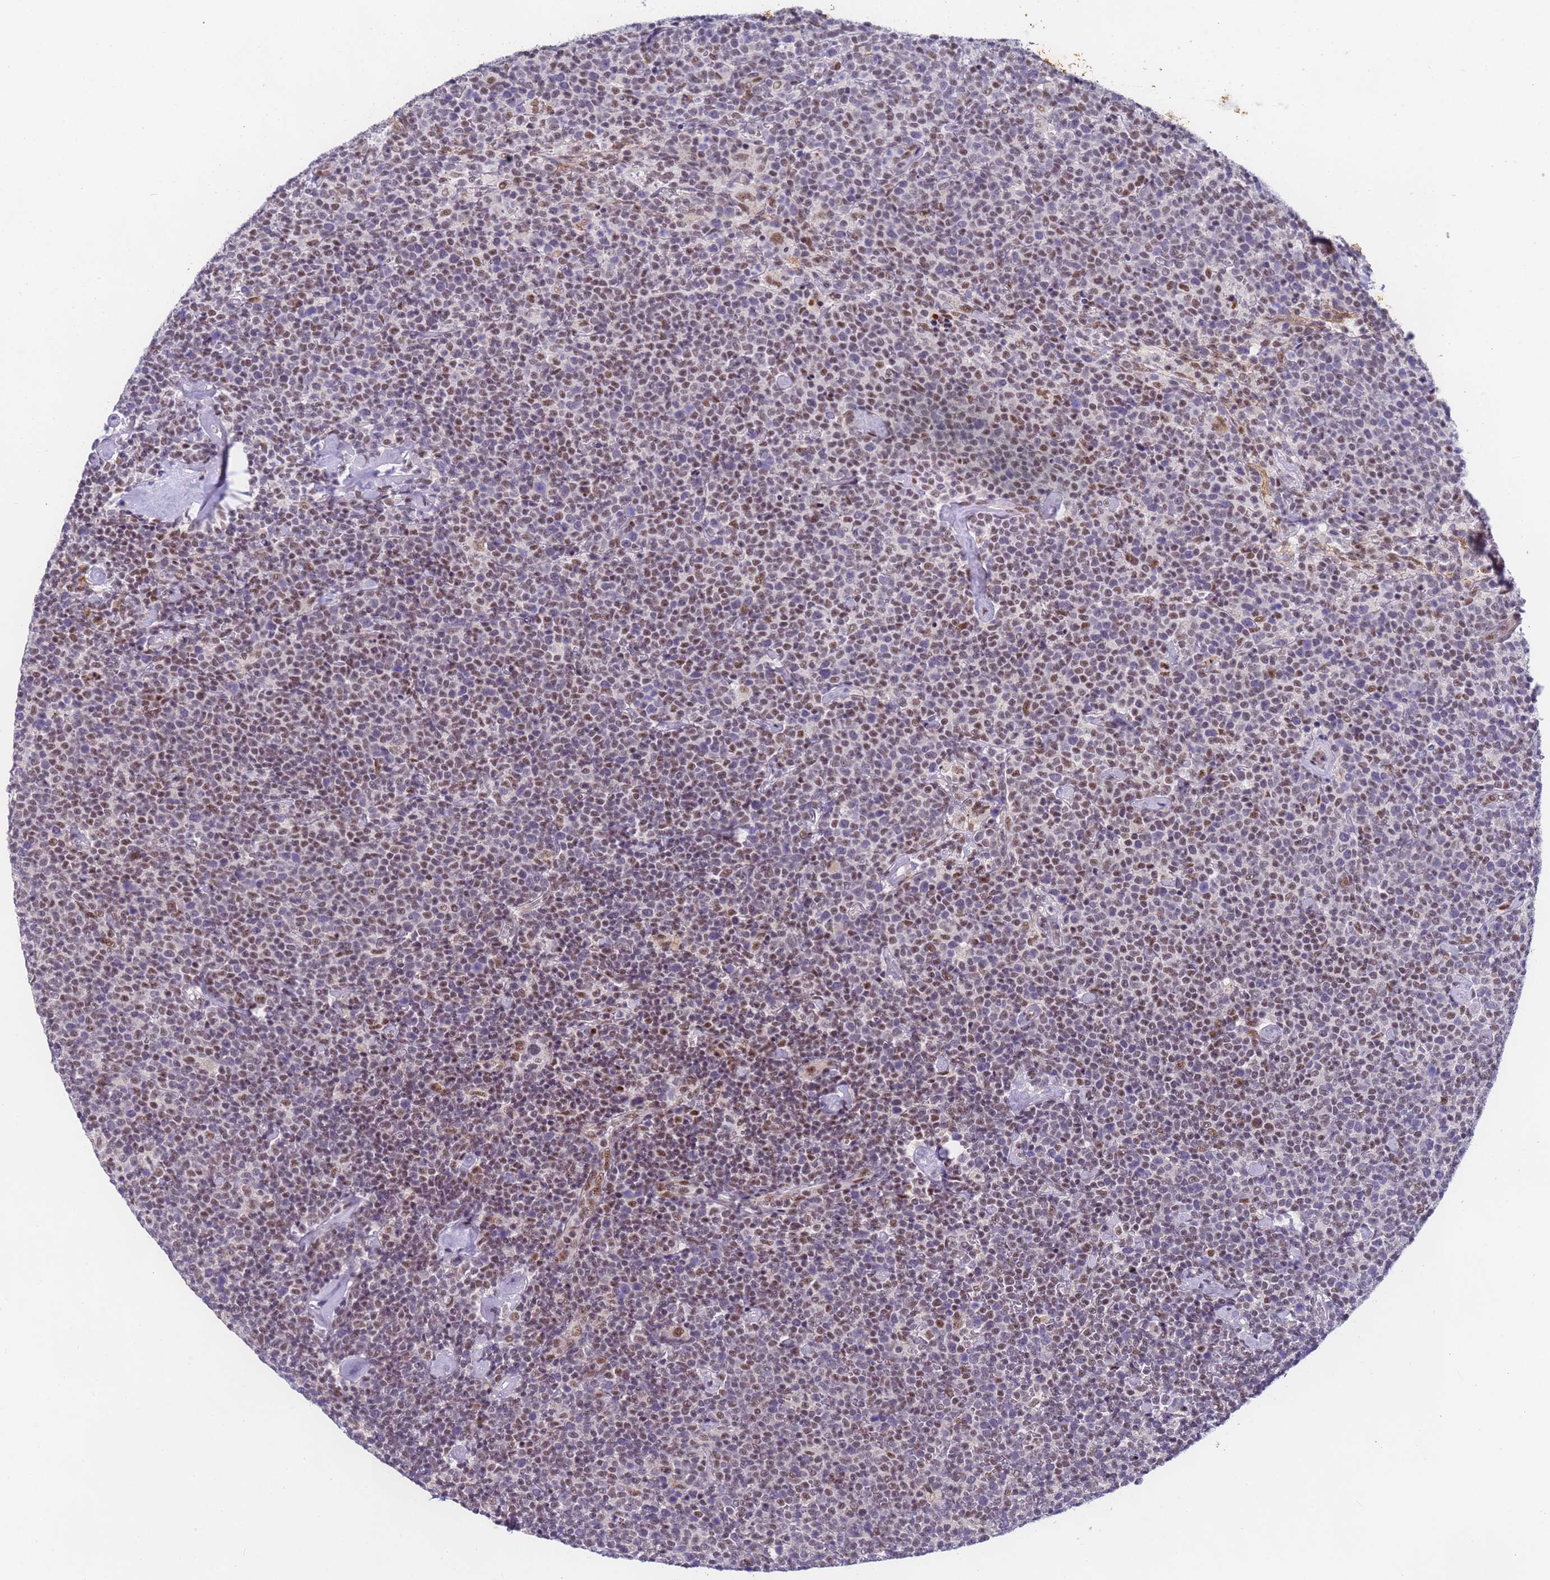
{"staining": {"intensity": "moderate", "quantity": "25%-75%", "location": "nuclear"}, "tissue": "lymphoma", "cell_type": "Tumor cells", "image_type": "cancer", "snomed": [{"axis": "morphology", "description": "Malignant lymphoma, non-Hodgkin's type, High grade"}, {"axis": "topography", "description": "Lymph node"}], "caption": "Lymphoma stained for a protein displays moderate nuclear positivity in tumor cells. The staining is performed using DAB (3,3'-diaminobenzidine) brown chromogen to label protein expression. The nuclei are counter-stained blue using hematoxylin.", "gene": "FNBP4", "patient": {"sex": "male", "age": 61}}